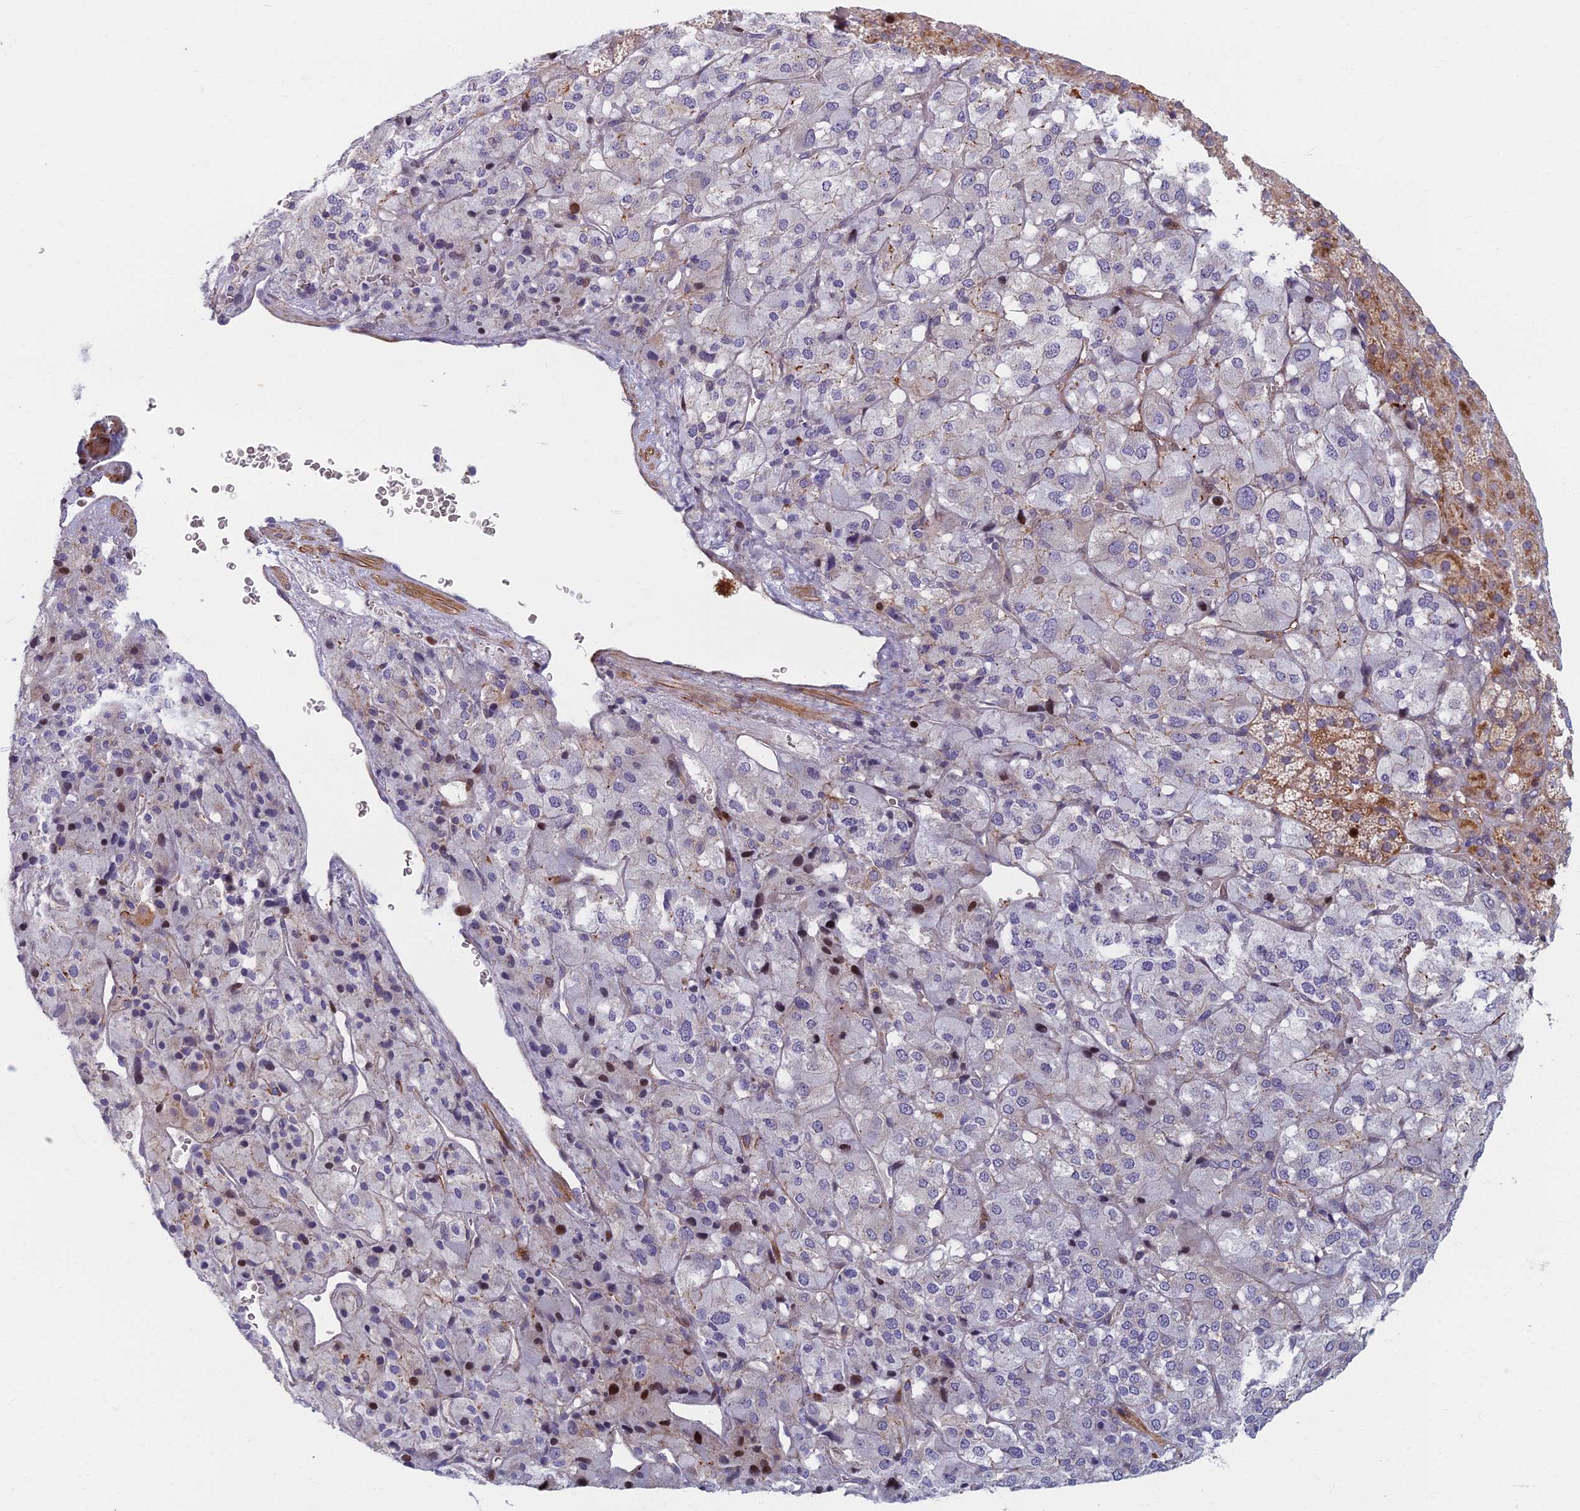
{"staining": {"intensity": "moderate", "quantity": "<25%", "location": "cytoplasmic/membranous,nuclear"}, "tissue": "adrenal gland", "cell_type": "Glandular cells", "image_type": "normal", "snomed": [{"axis": "morphology", "description": "Normal tissue, NOS"}, {"axis": "topography", "description": "Adrenal gland"}], "caption": "Glandular cells demonstrate low levels of moderate cytoplasmic/membranous,nuclear staining in about <25% of cells in normal adrenal gland.", "gene": "C15orf40", "patient": {"sex": "female", "age": 44}}